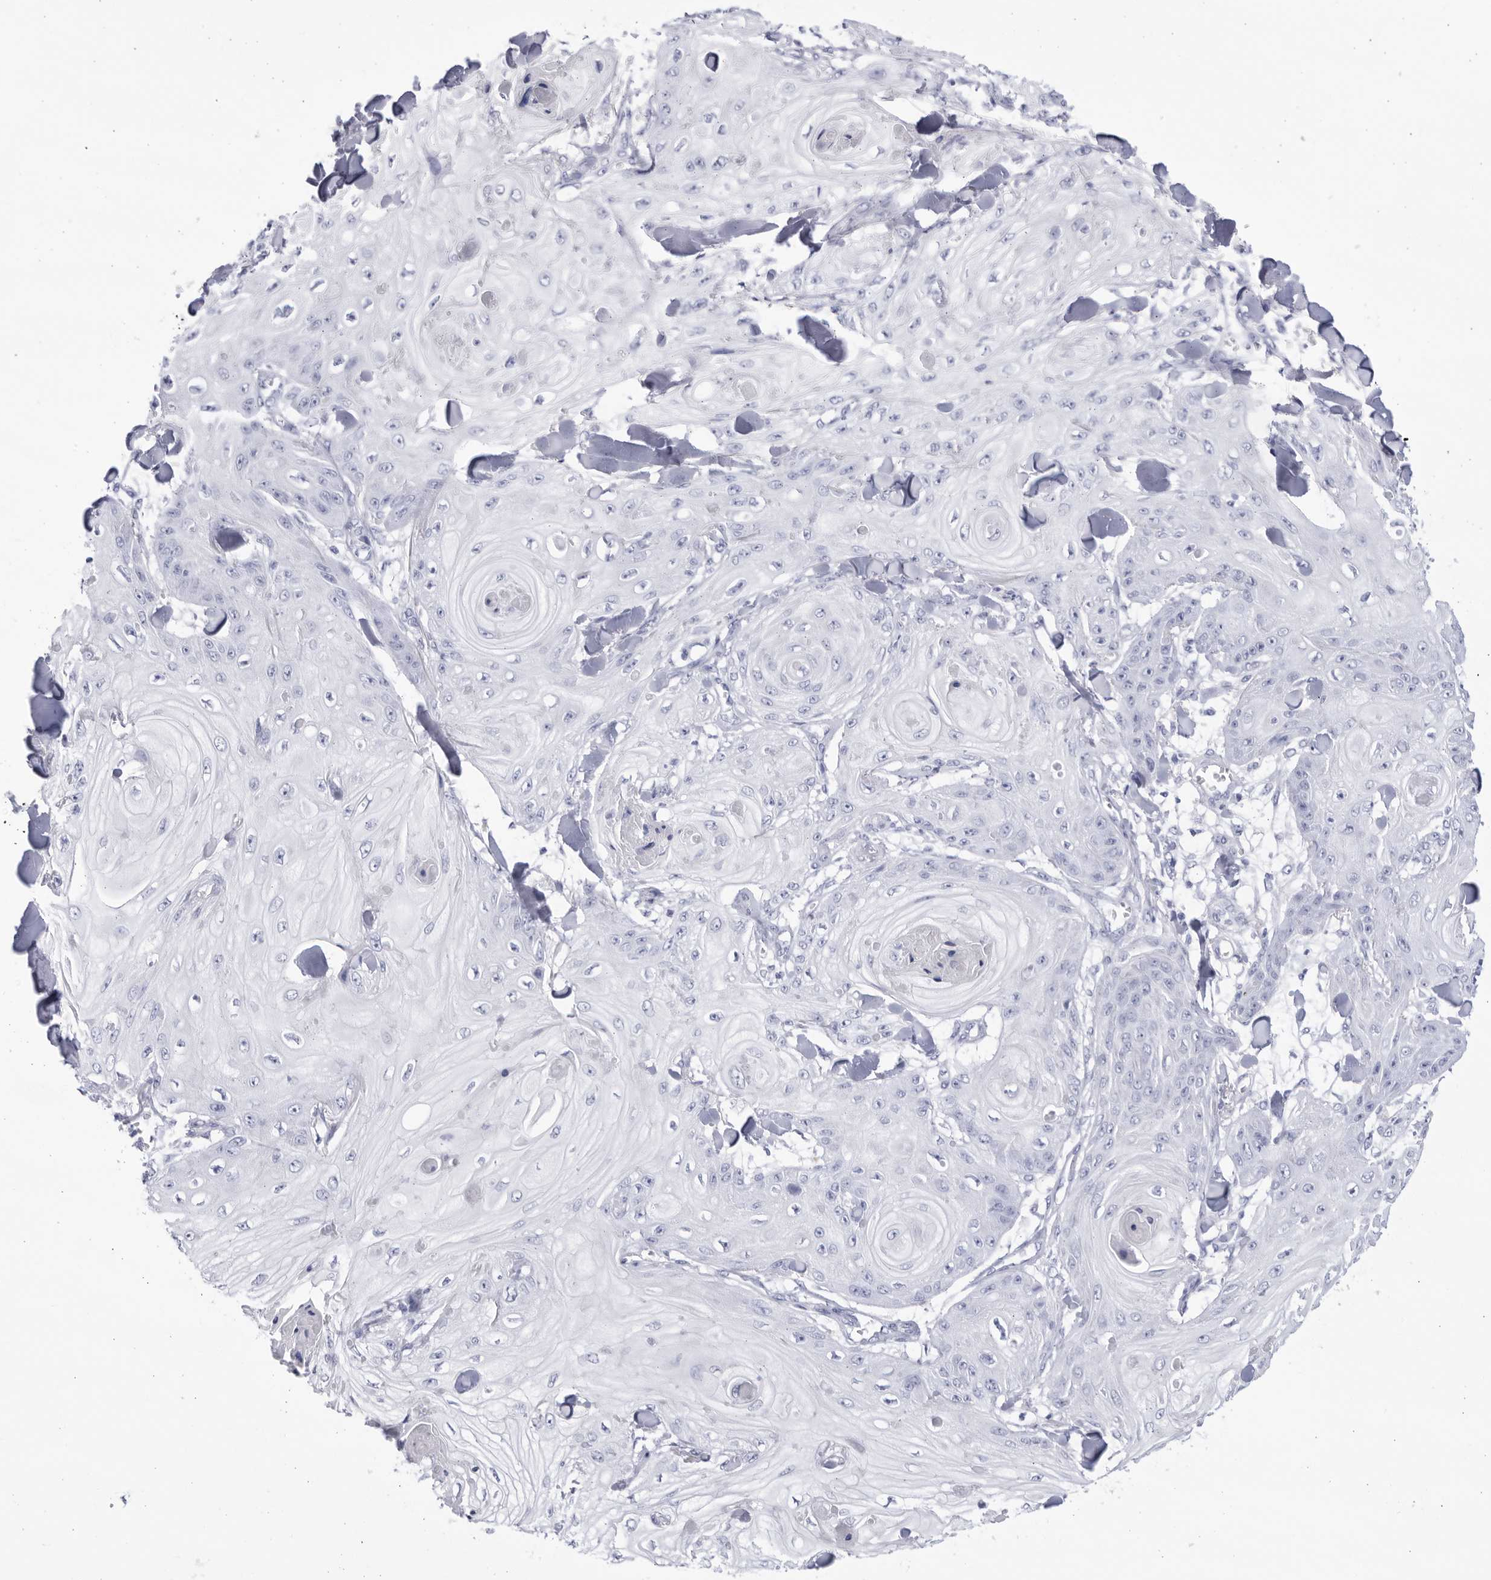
{"staining": {"intensity": "negative", "quantity": "none", "location": "none"}, "tissue": "skin cancer", "cell_type": "Tumor cells", "image_type": "cancer", "snomed": [{"axis": "morphology", "description": "Squamous cell carcinoma, NOS"}, {"axis": "topography", "description": "Skin"}], "caption": "This is a histopathology image of immunohistochemistry staining of skin squamous cell carcinoma, which shows no expression in tumor cells.", "gene": "CCDC181", "patient": {"sex": "male", "age": 74}}